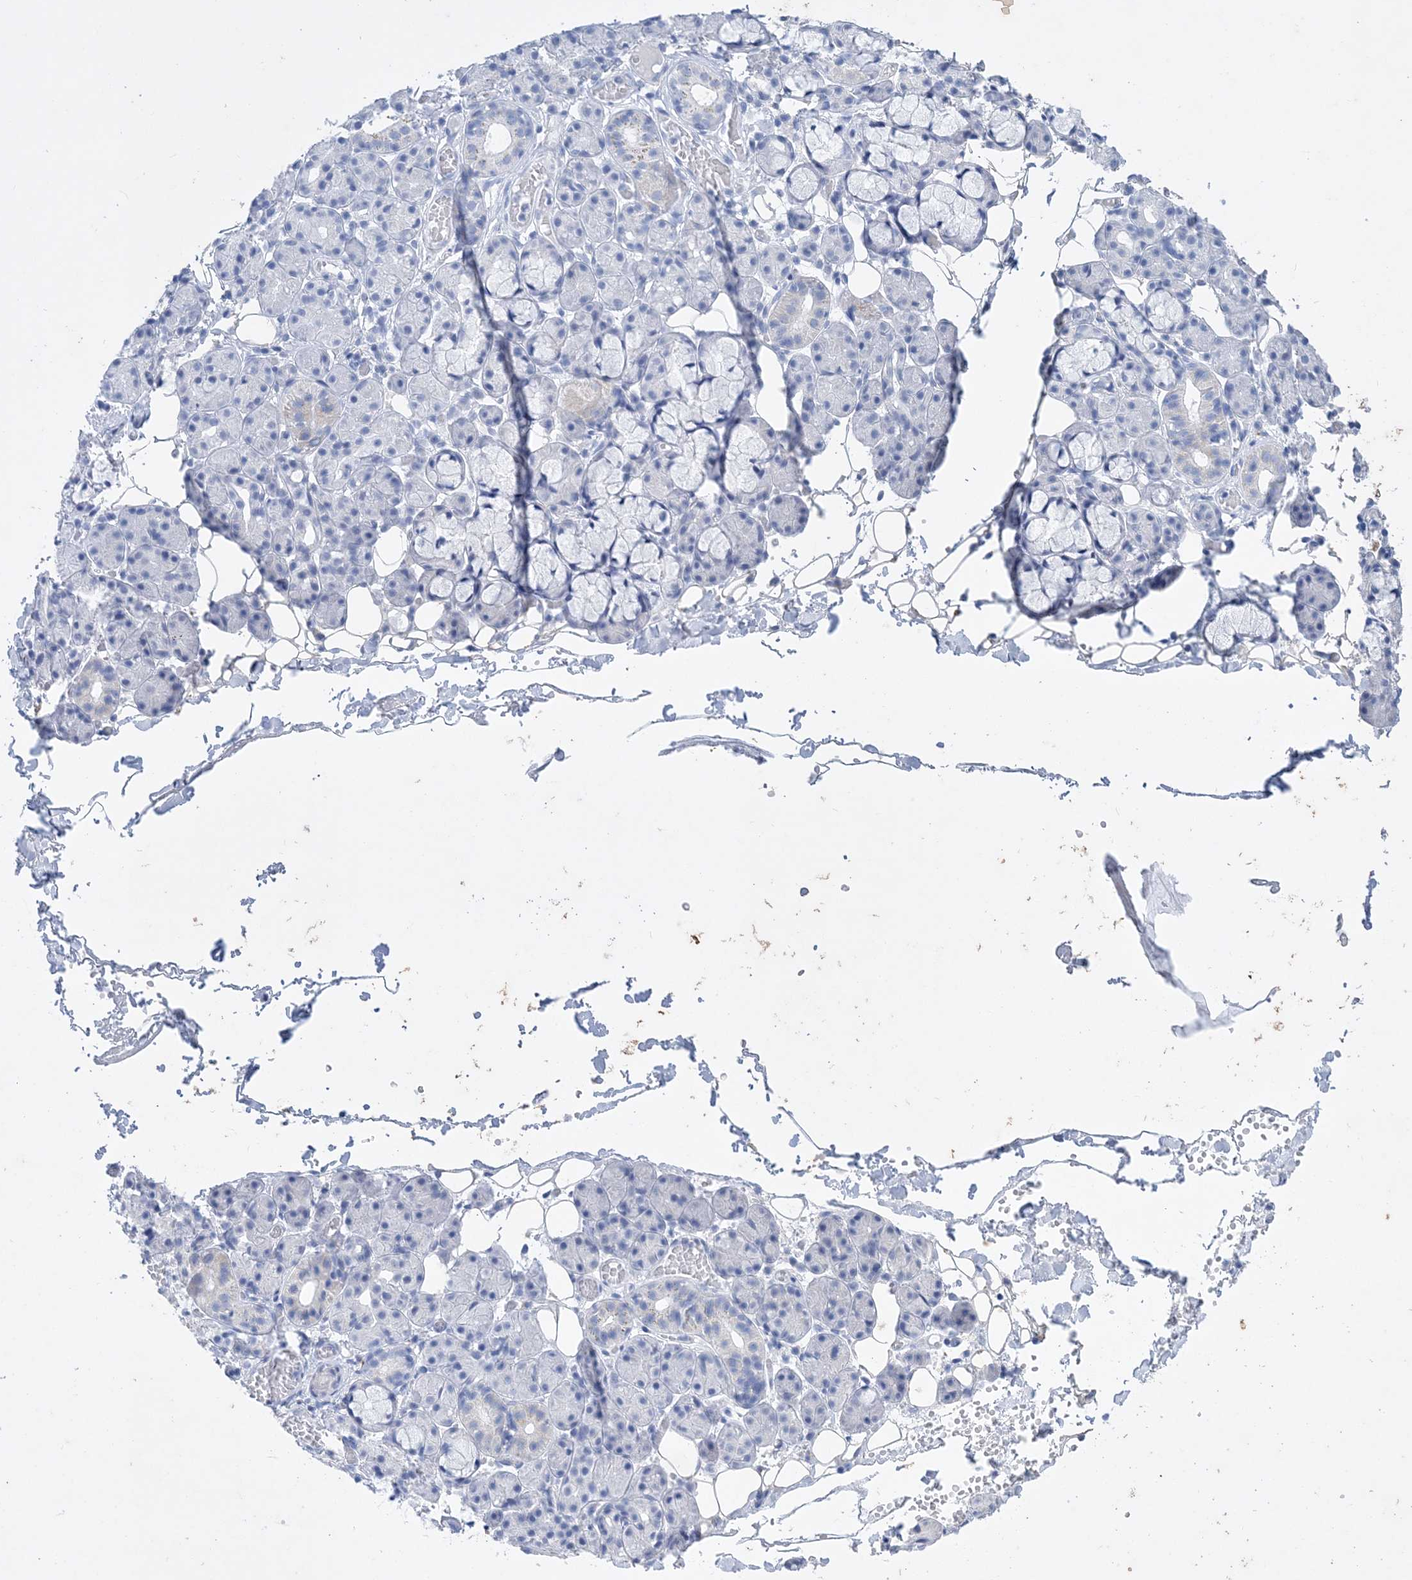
{"staining": {"intensity": "negative", "quantity": "none", "location": "none"}, "tissue": "salivary gland", "cell_type": "Glandular cells", "image_type": "normal", "snomed": [{"axis": "morphology", "description": "Normal tissue, NOS"}, {"axis": "topography", "description": "Salivary gland"}], "caption": "There is no significant positivity in glandular cells of salivary gland. (DAB (3,3'-diaminobenzidine) IHC visualized using brightfield microscopy, high magnification).", "gene": "COPS8", "patient": {"sex": "male", "age": 63}}